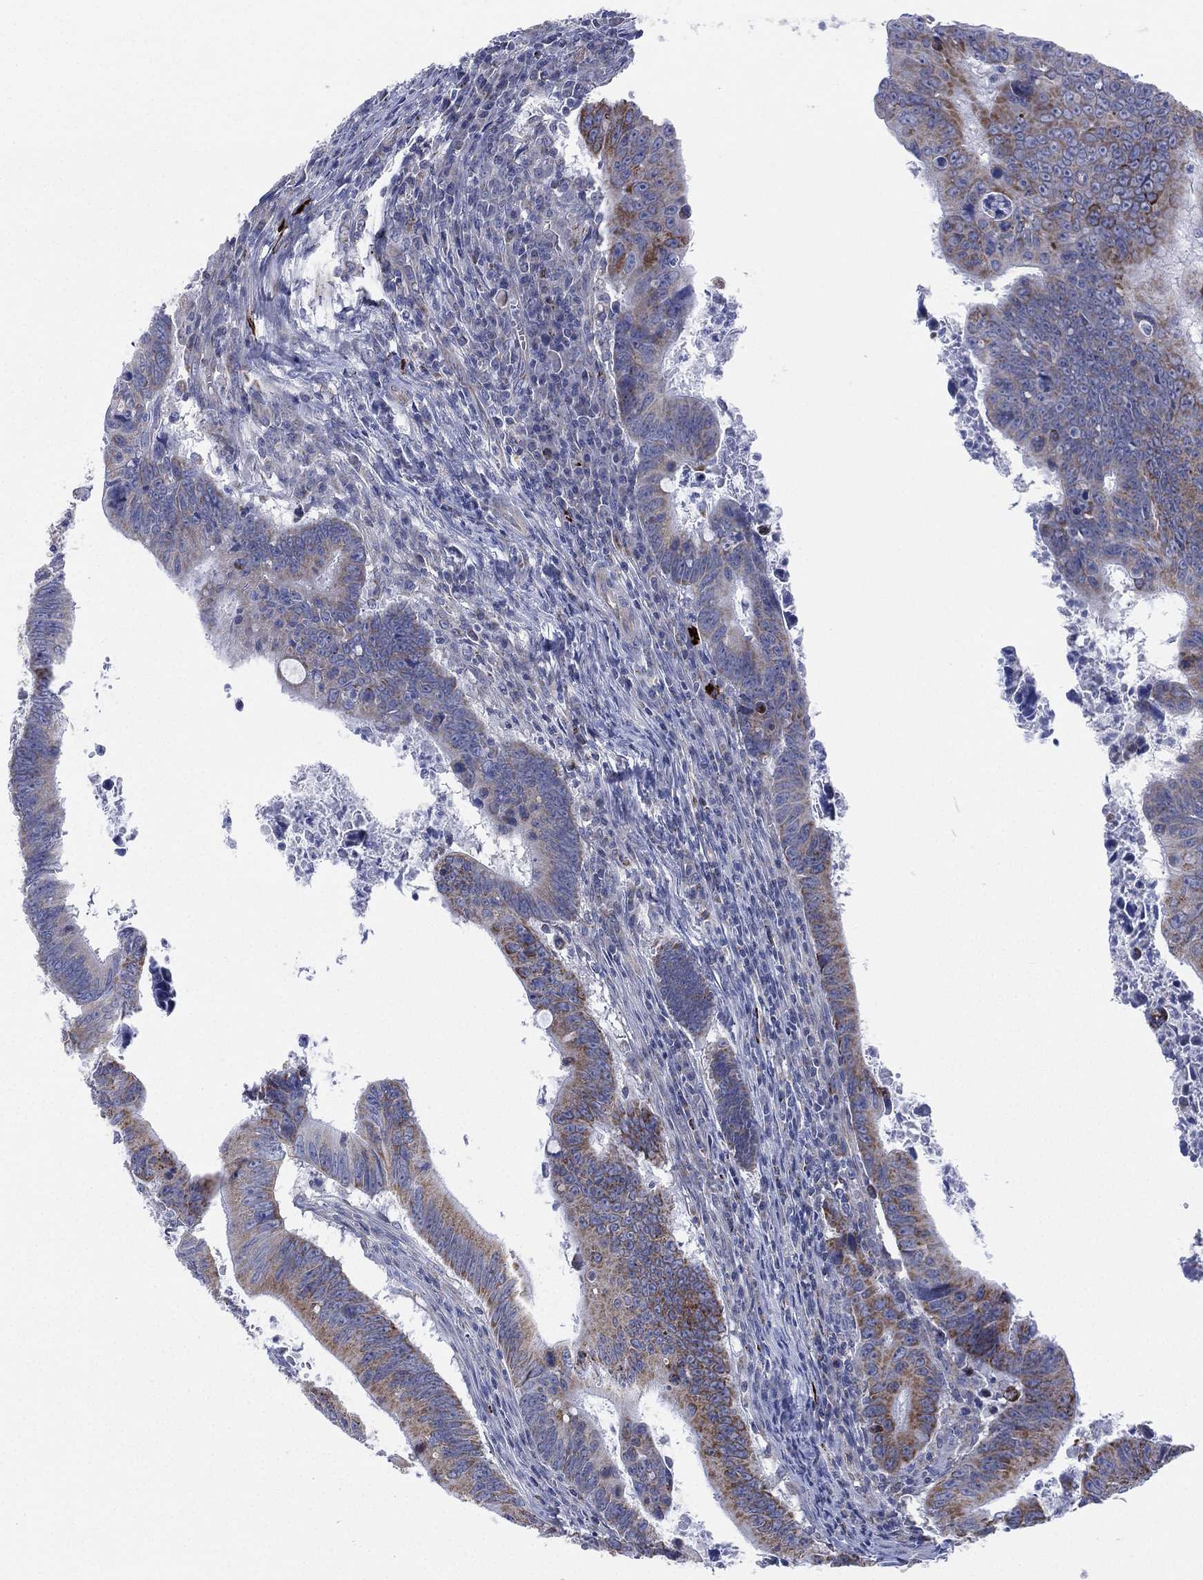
{"staining": {"intensity": "moderate", "quantity": "<25%", "location": "cytoplasmic/membranous"}, "tissue": "colorectal cancer", "cell_type": "Tumor cells", "image_type": "cancer", "snomed": [{"axis": "morphology", "description": "Adenocarcinoma, NOS"}, {"axis": "topography", "description": "Colon"}], "caption": "The micrograph displays staining of colorectal cancer (adenocarcinoma), revealing moderate cytoplasmic/membranous protein positivity (brown color) within tumor cells. The protein of interest is shown in brown color, while the nuclei are stained blue.", "gene": "INA", "patient": {"sex": "female", "age": 87}}